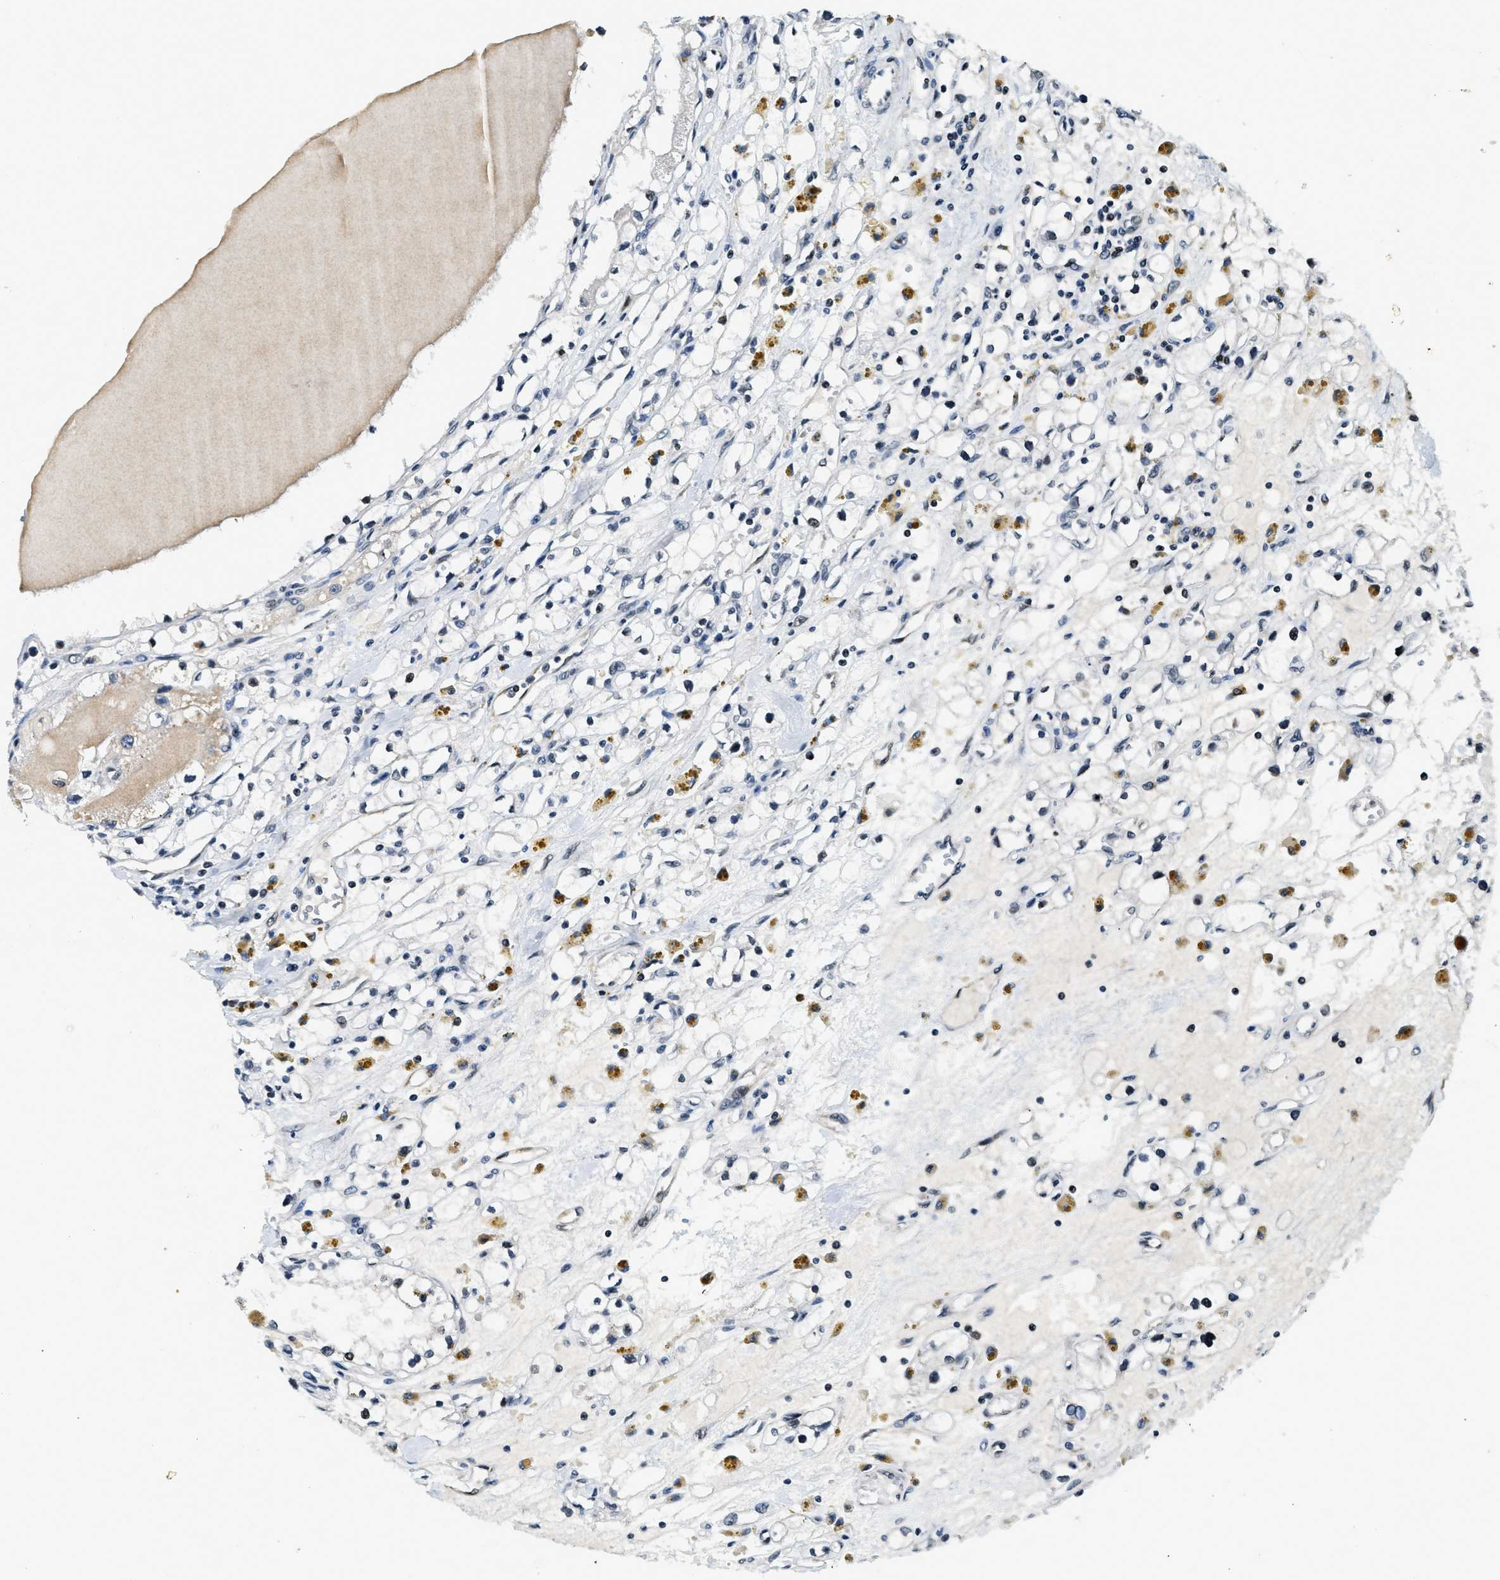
{"staining": {"intensity": "negative", "quantity": "none", "location": "none"}, "tissue": "renal cancer", "cell_type": "Tumor cells", "image_type": "cancer", "snomed": [{"axis": "morphology", "description": "Adenocarcinoma, NOS"}, {"axis": "topography", "description": "Kidney"}], "caption": "Histopathology image shows no protein positivity in tumor cells of renal cancer (adenocarcinoma) tissue.", "gene": "ZC3HC1", "patient": {"sex": "male", "age": 56}}